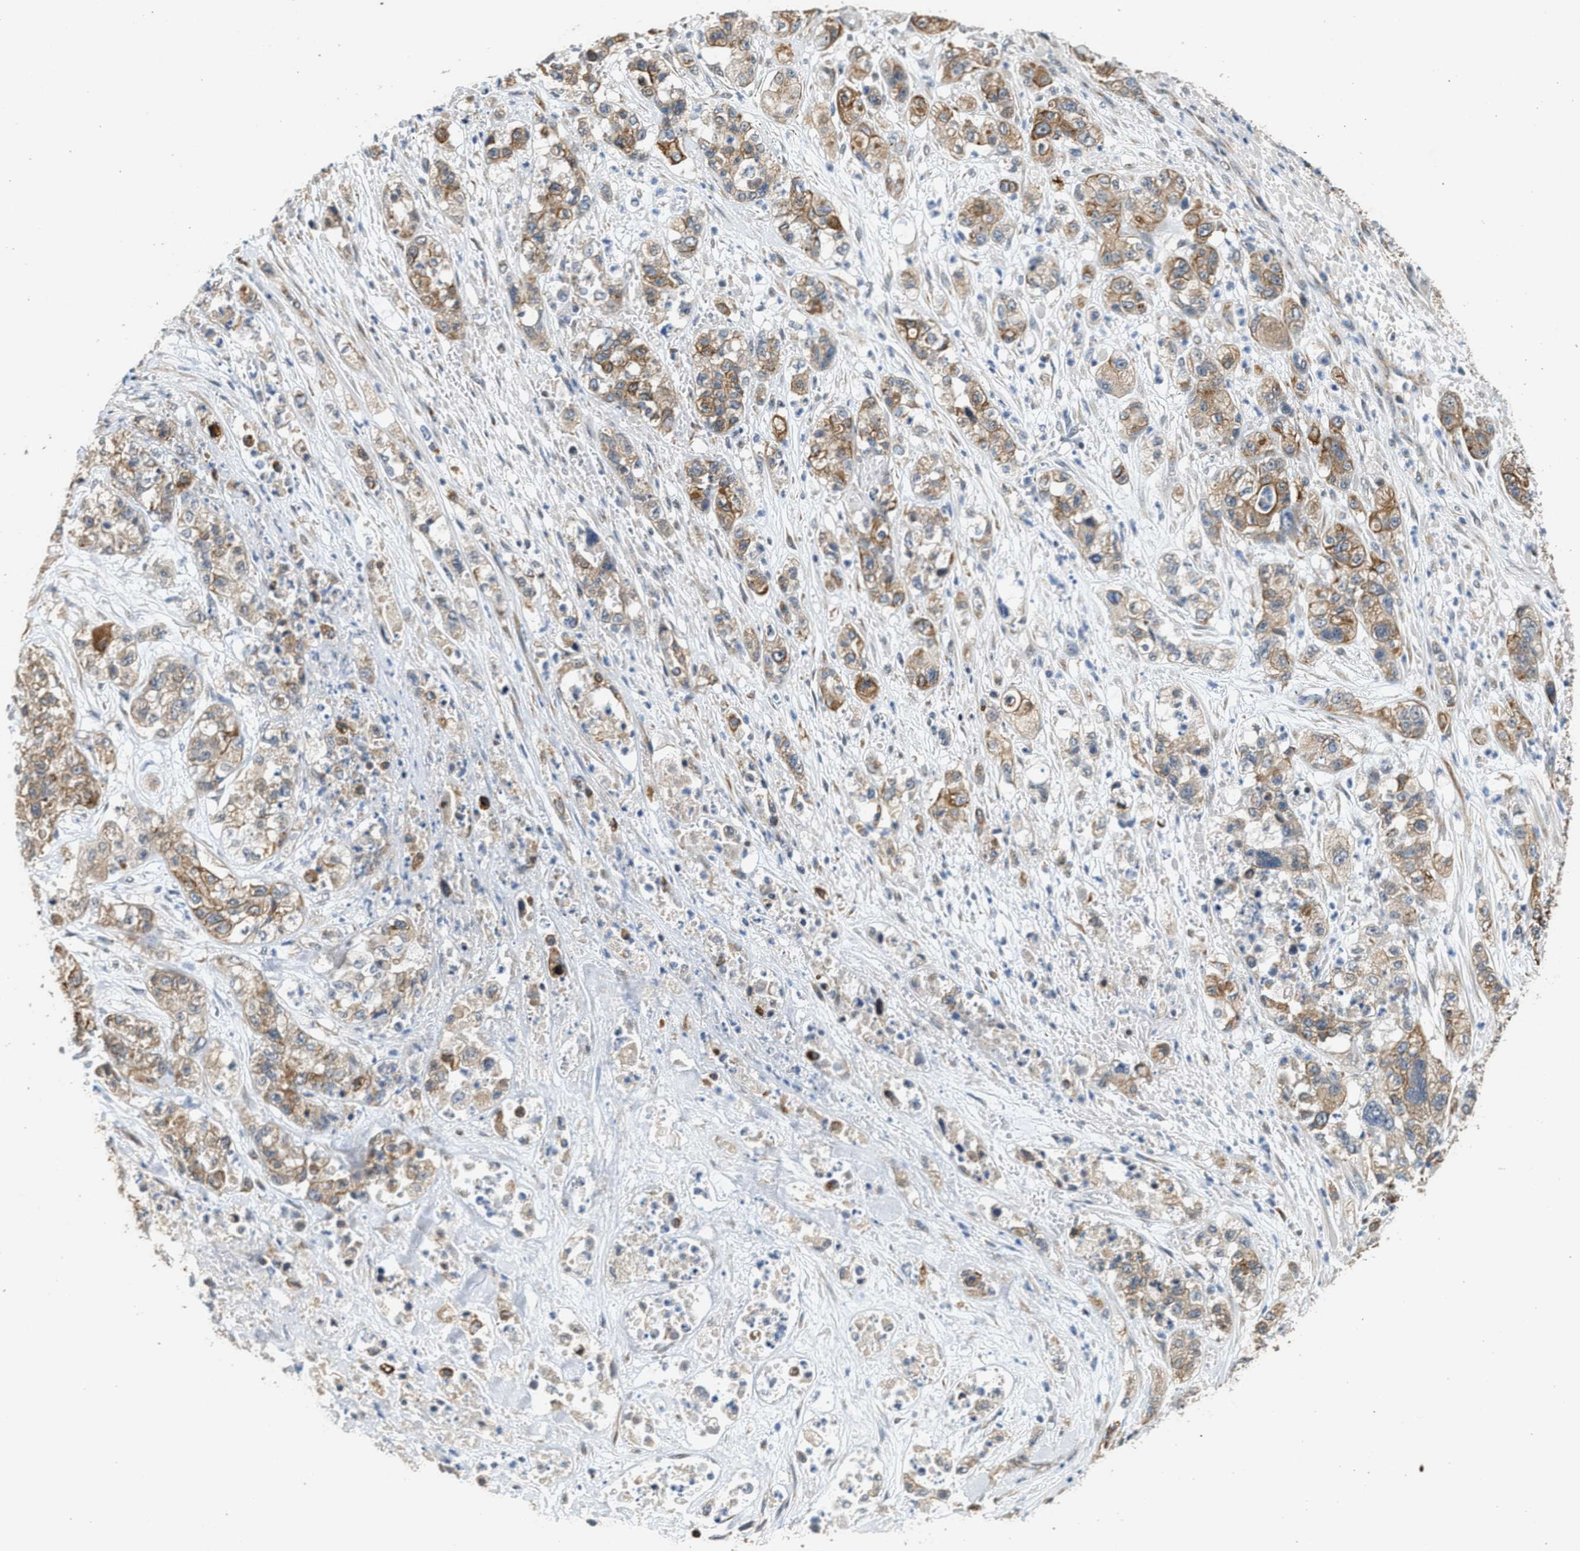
{"staining": {"intensity": "moderate", "quantity": "25%-75%", "location": "cytoplasmic/membranous"}, "tissue": "pancreatic cancer", "cell_type": "Tumor cells", "image_type": "cancer", "snomed": [{"axis": "morphology", "description": "Adenocarcinoma, NOS"}, {"axis": "topography", "description": "Pancreas"}], "caption": "Immunohistochemical staining of pancreatic cancer (adenocarcinoma) reveals medium levels of moderate cytoplasmic/membranous positivity in approximately 25%-75% of tumor cells.", "gene": "PCLO", "patient": {"sex": "female", "age": 78}}